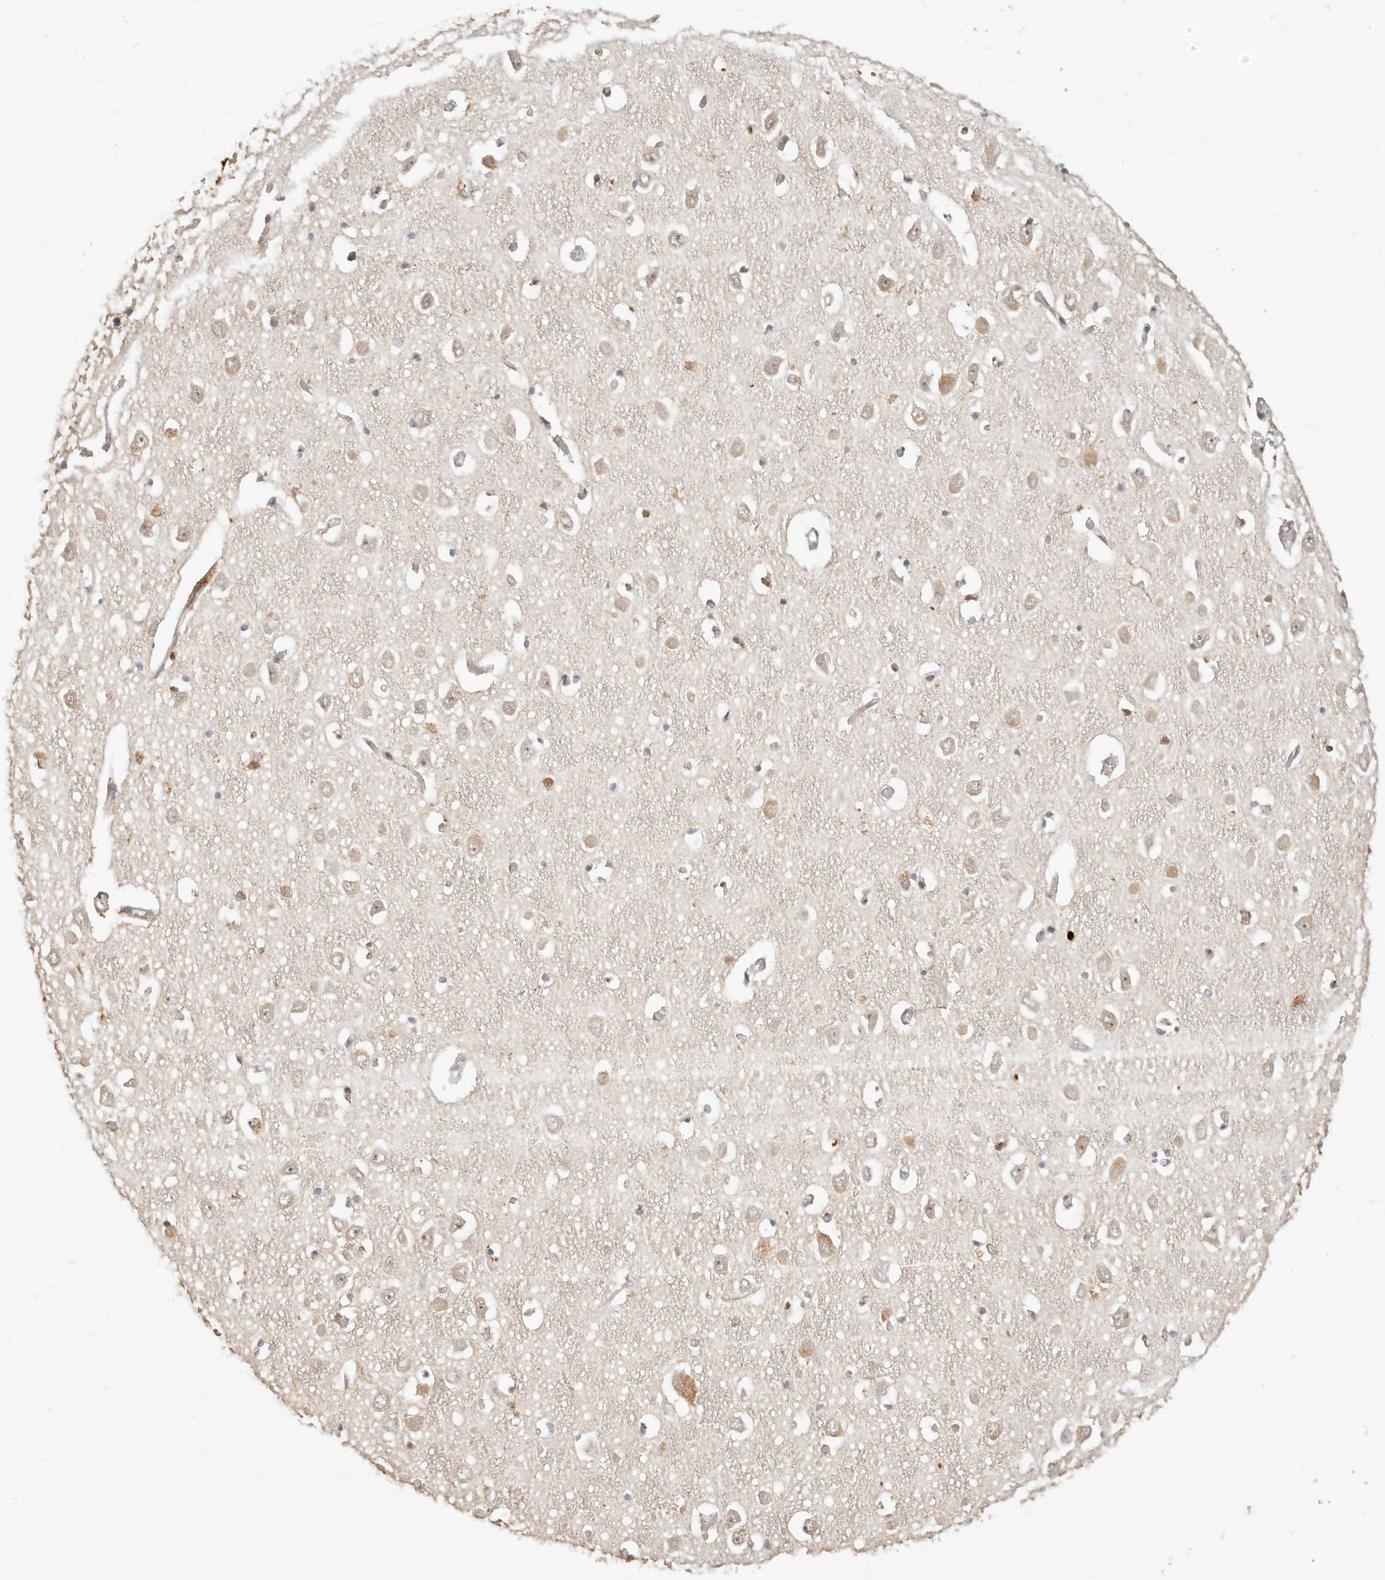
{"staining": {"intensity": "moderate", "quantity": "<25%", "location": "cytoplasmic/membranous"}, "tissue": "hippocampus", "cell_type": "Glial cells", "image_type": "normal", "snomed": [{"axis": "morphology", "description": "Normal tissue, NOS"}, {"axis": "topography", "description": "Hippocampus"}], "caption": "A high-resolution image shows immunohistochemistry staining of normal hippocampus, which demonstrates moderate cytoplasmic/membranous positivity in approximately <25% of glial cells. The staining is performed using DAB brown chromogen to label protein expression. The nuclei are counter-stained blue using hematoxylin.", "gene": "FAM20B", "patient": {"sex": "male", "age": 70}}